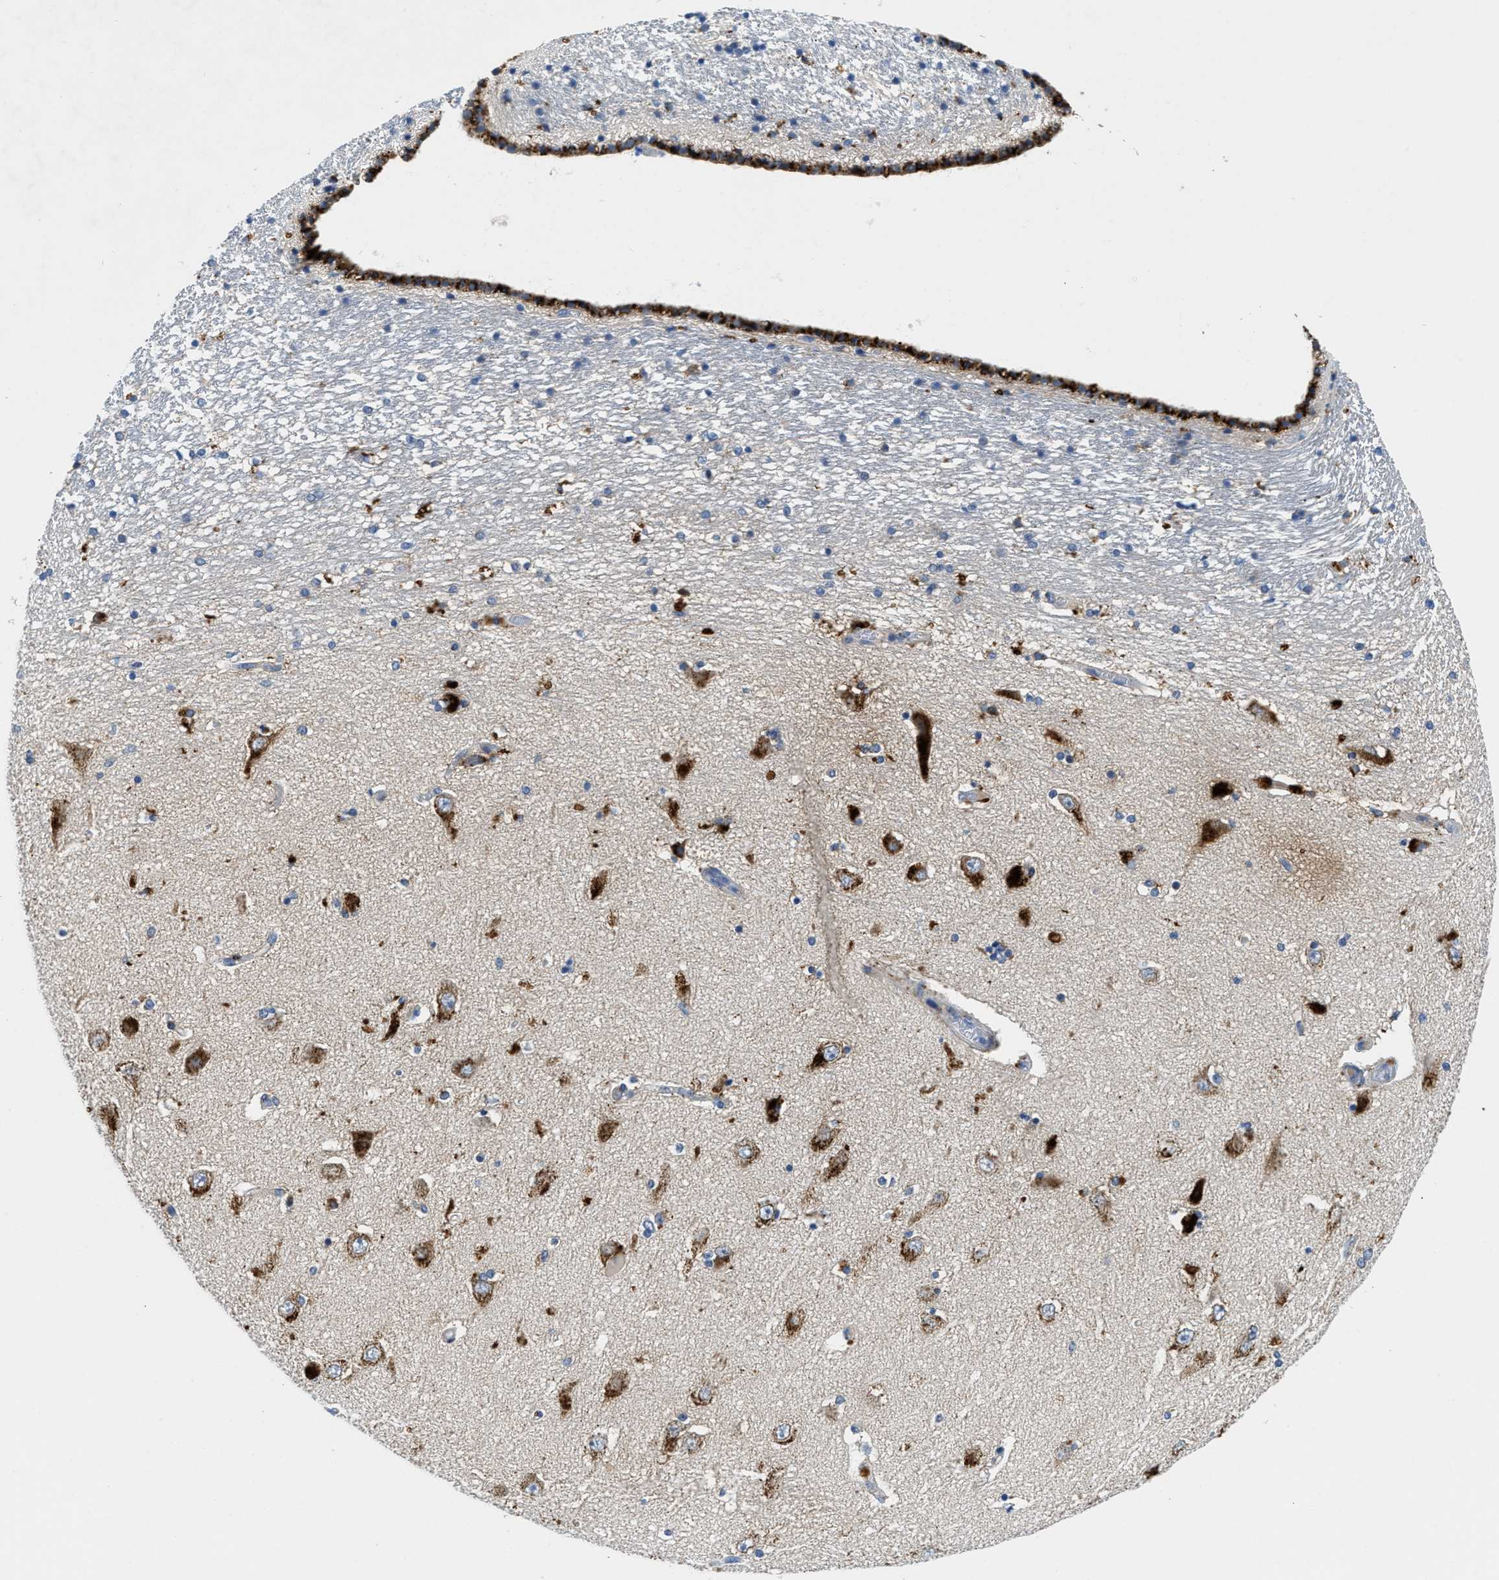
{"staining": {"intensity": "strong", "quantity": "<25%", "location": "cytoplasmic/membranous"}, "tissue": "hippocampus", "cell_type": "Glial cells", "image_type": "normal", "snomed": [{"axis": "morphology", "description": "Normal tissue, NOS"}, {"axis": "topography", "description": "Hippocampus"}], "caption": "Hippocampus stained for a protein displays strong cytoplasmic/membranous positivity in glial cells. The protein of interest is stained brown, and the nuclei are stained in blue (DAB (3,3'-diaminobenzidine) IHC with brightfield microscopy, high magnification).", "gene": "TSPAN3", "patient": {"sex": "female", "age": 54}}